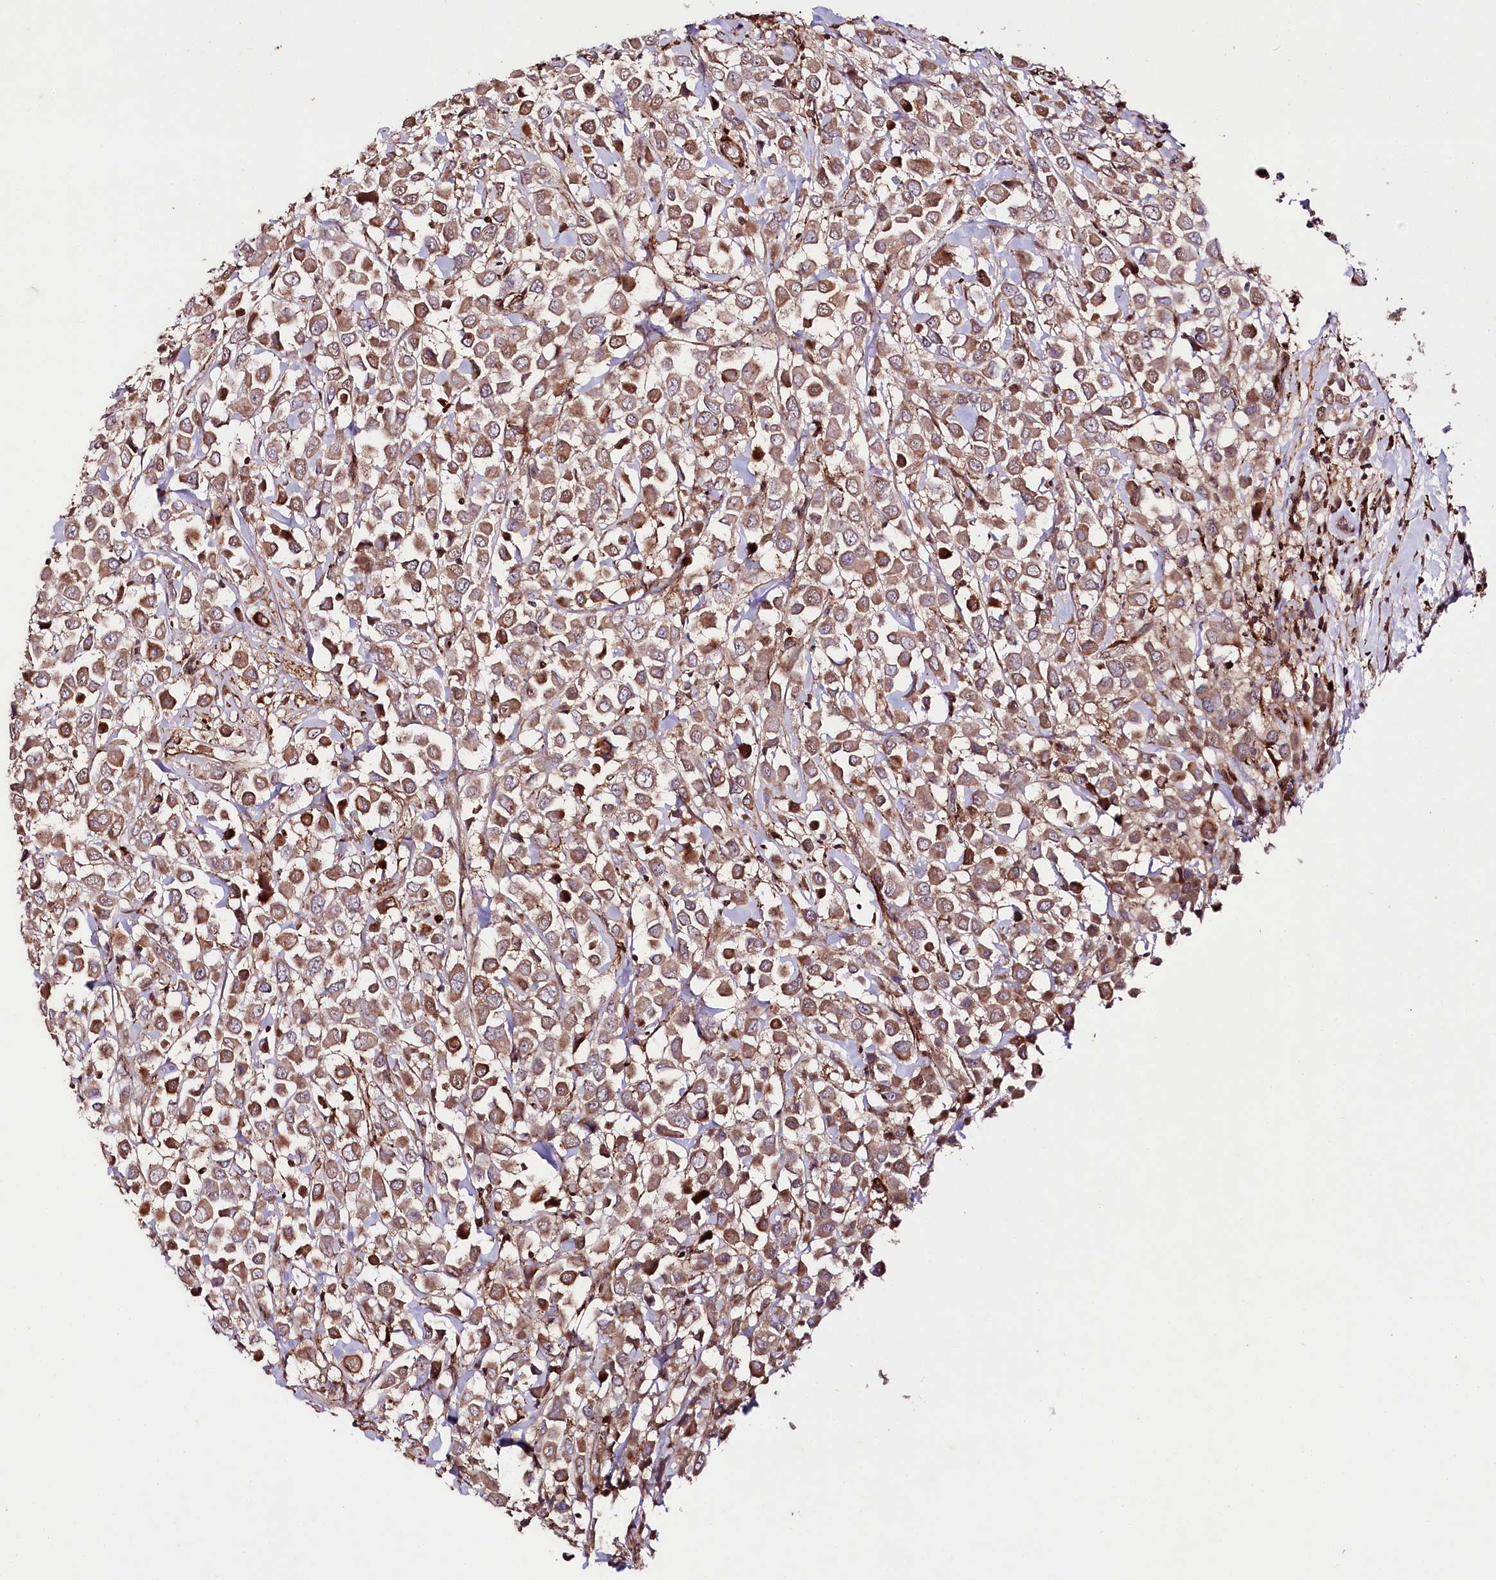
{"staining": {"intensity": "moderate", "quantity": ">75%", "location": "cytoplasmic/membranous"}, "tissue": "breast cancer", "cell_type": "Tumor cells", "image_type": "cancer", "snomed": [{"axis": "morphology", "description": "Duct carcinoma"}, {"axis": "topography", "description": "Breast"}], "caption": "Human breast cancer (intraductal carcinoma) stained with a brown dye demonstrates moderate cytoplasmic/membranous positive expression in approximately >75% of tumor cells.", "gene": "PHLDB1", "patient": {"sex": "female", "age": 61}}